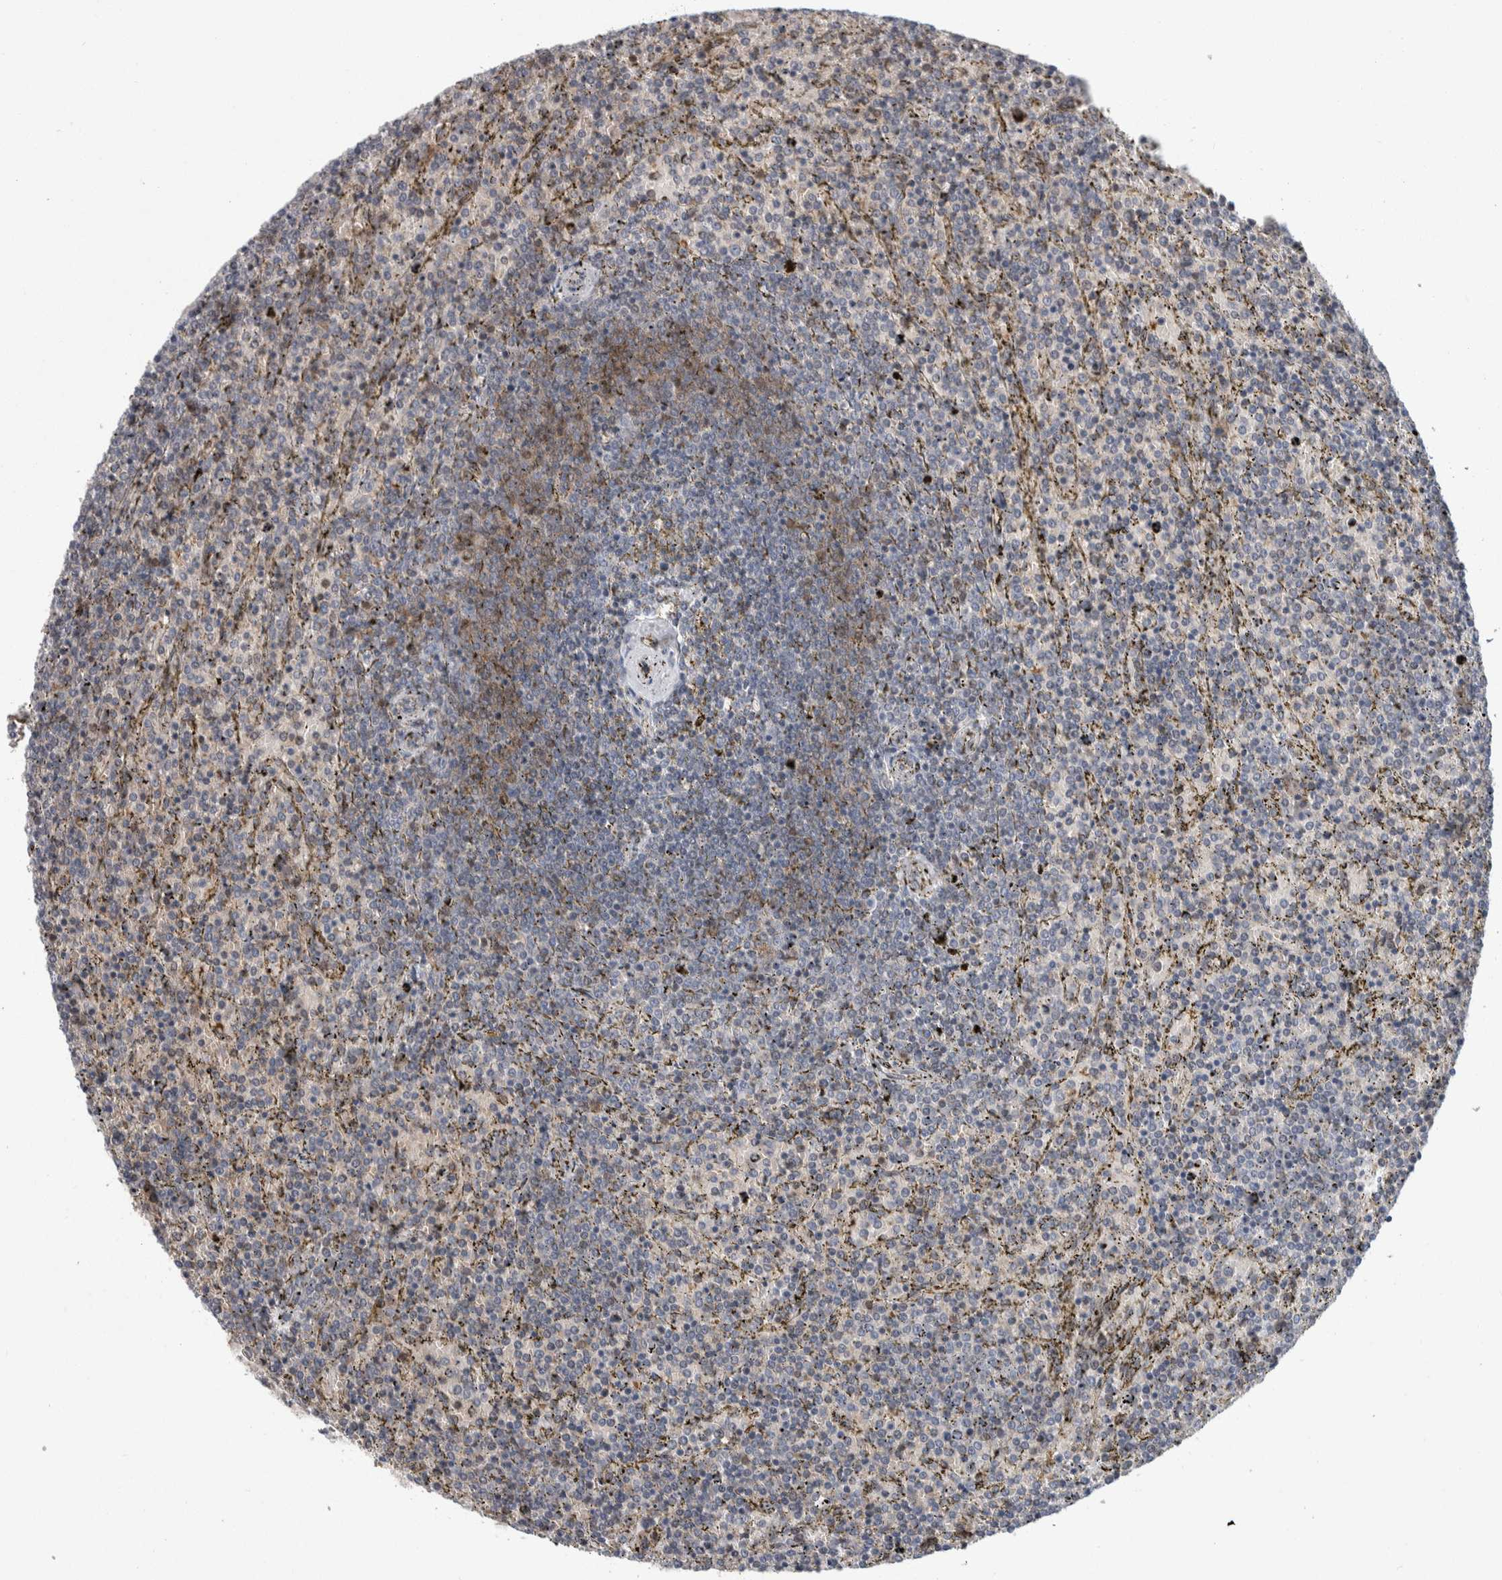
{"staining": {"intensity": "weak", "quantity": "<25%", "location": "cytoplasmic/membranous"}, "tissue": "lymphoma", "cell_type": "Tumor cells", "image_type": "cancer", "snomed": [{"axis": "morphology", "description": "Malignant lymphoma, non-Hodgkin's type, Low grade"}, {"axis": "topography", "description": "Spleen"}], "caption": "High magnification brightfield microscopy of lymphoma stained with DAB (brown) and counterstained with hematoxylin (blue): tumor cells show no significant staining.", "gene": "PTPA", "patient": {"sex": "female", "age": 77}}